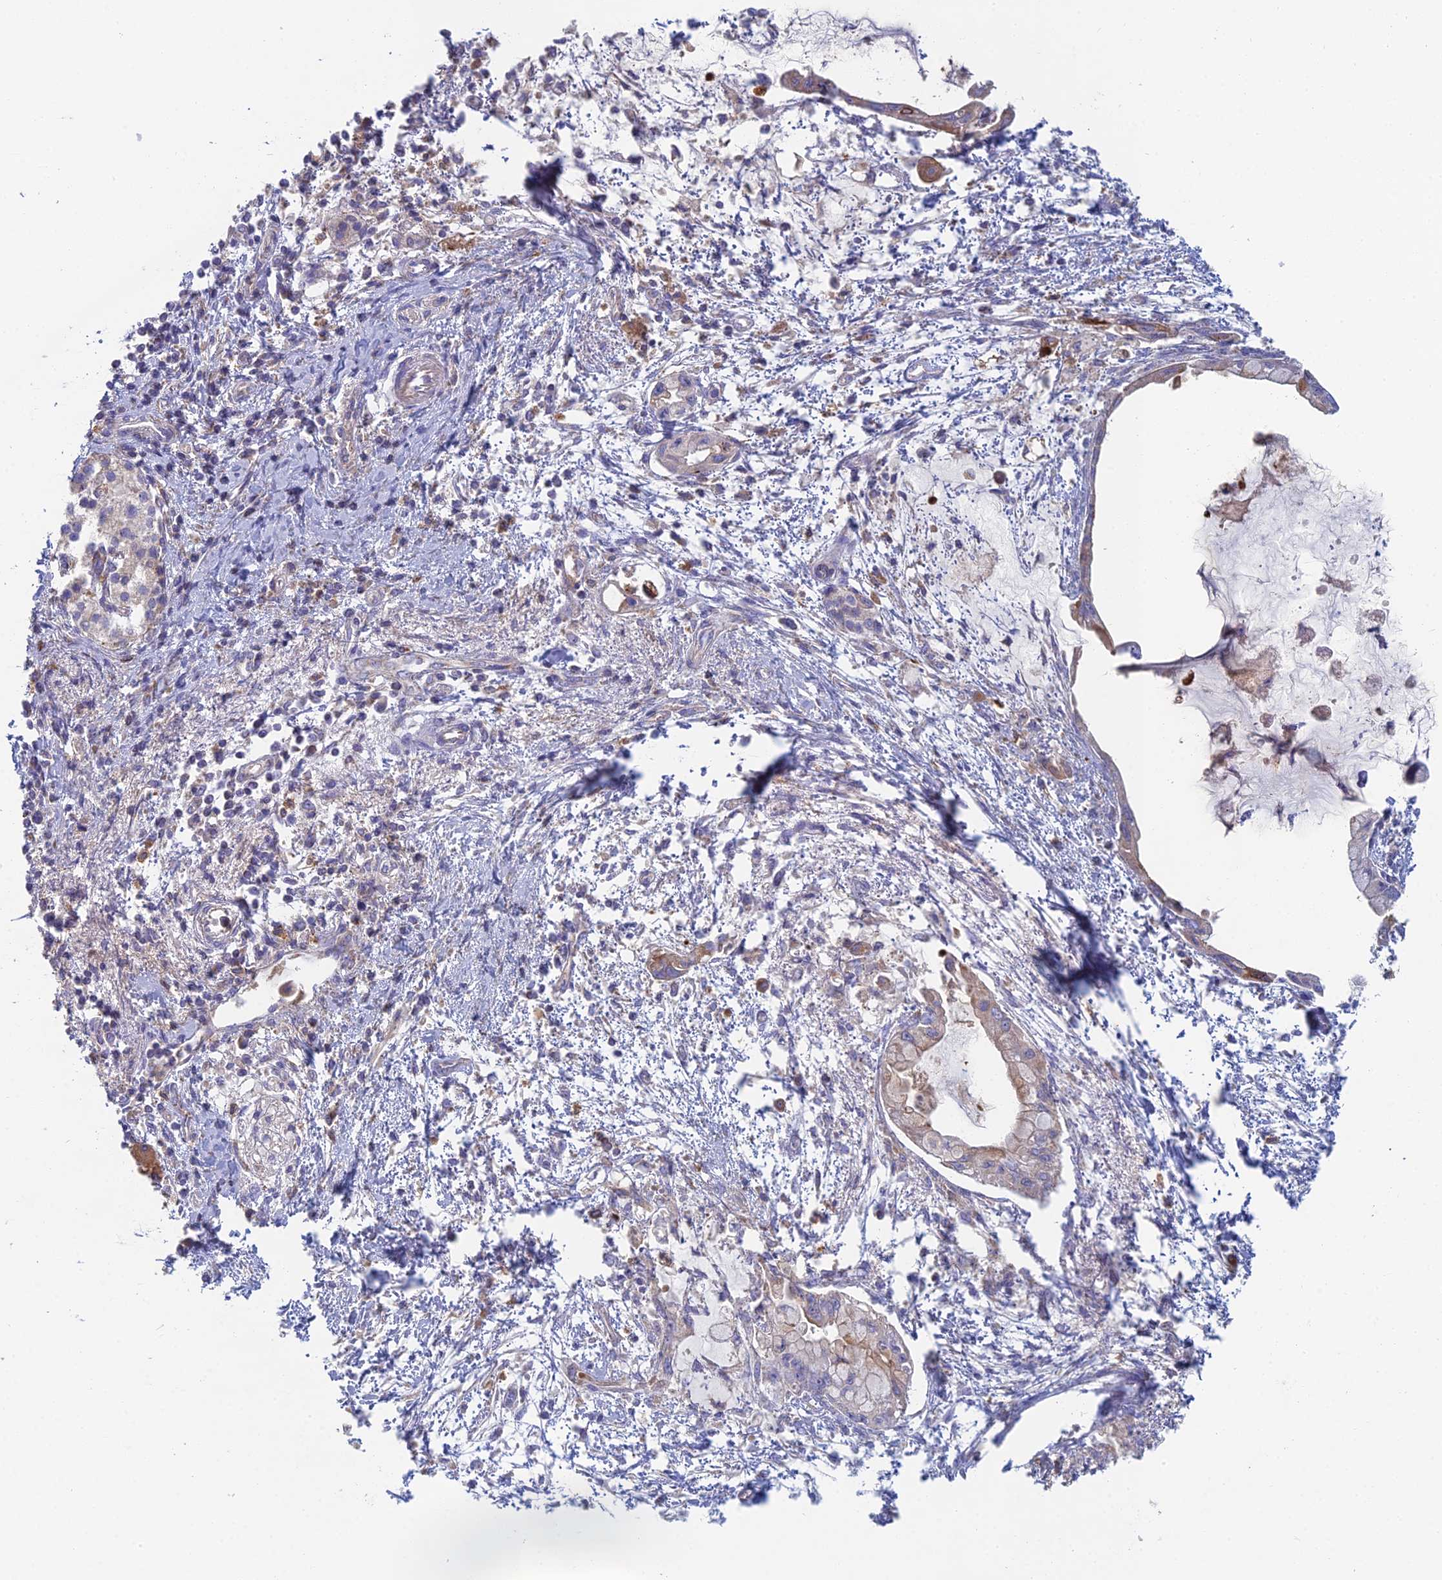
{"staining": {"intensity": "weak", "quantity": "<25%", "location": "cytoplasmic/membranous"}, "tissue": "pancreatic cancer", "cell_type": "Tumor cells", "image_type": "cancer", "snomed": [{"axis": "morphology", "description": "Adenocarcinoma, NOS"}, {"axis": "topography", "description": "Pancreas"}], "caption": "IHC micrograph of neoplastic tissue: human pancreatic cancer (adenocarcinoma) stained with DAB displays no significant protein positivity in tumor cells. (Immunohistochemistry, brightfield microscopy, high magnification).", "gene": "IFTAP", "patient": {"sex": "male", "age": 48}}